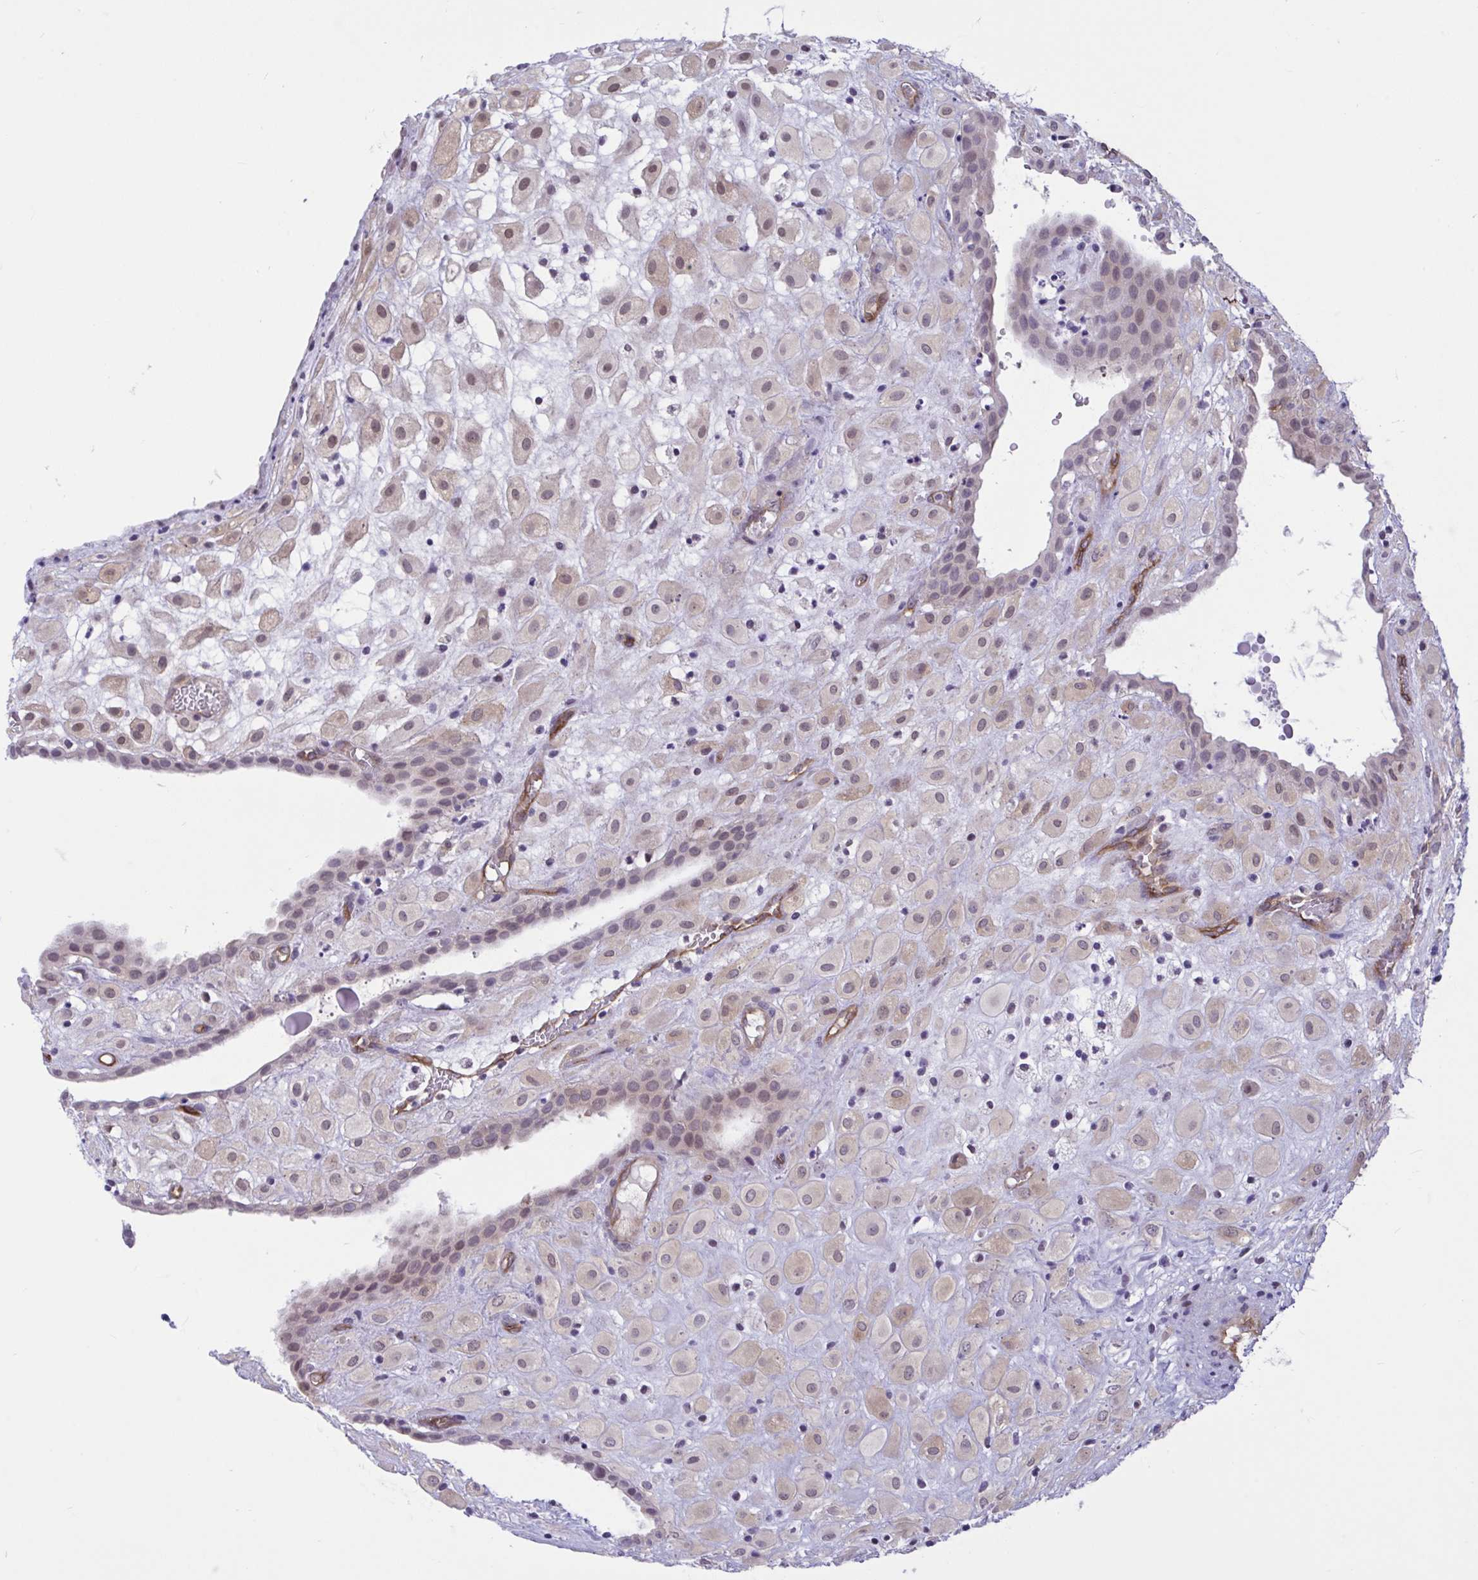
{"staining": {"intensity": "weak", "quantity": "25%-75%", "location": "cytoplasmic/membranous,nuclear"}, "tissue": "placenta", "cell_type": "Decidual cells", "image_type": "normal", "snomed": [{"axis": "morphology", "description": "Normal tissue, NOS"}, {"axis": "topography", "description": "Placenta"}], "caption": "High-magnification brightfield microscopy of benign placenta stained with DAB (3,3'-diaminobenzidine) (brown) and counterstained with hematoxylin (blue). decidual cells exhibit weak cytoplasmic/membranous,nuclear expression is appreciated in approximately25%-75% of cells.", "gene": "EML1", "patient": {"sex": "female", "age": 24}}